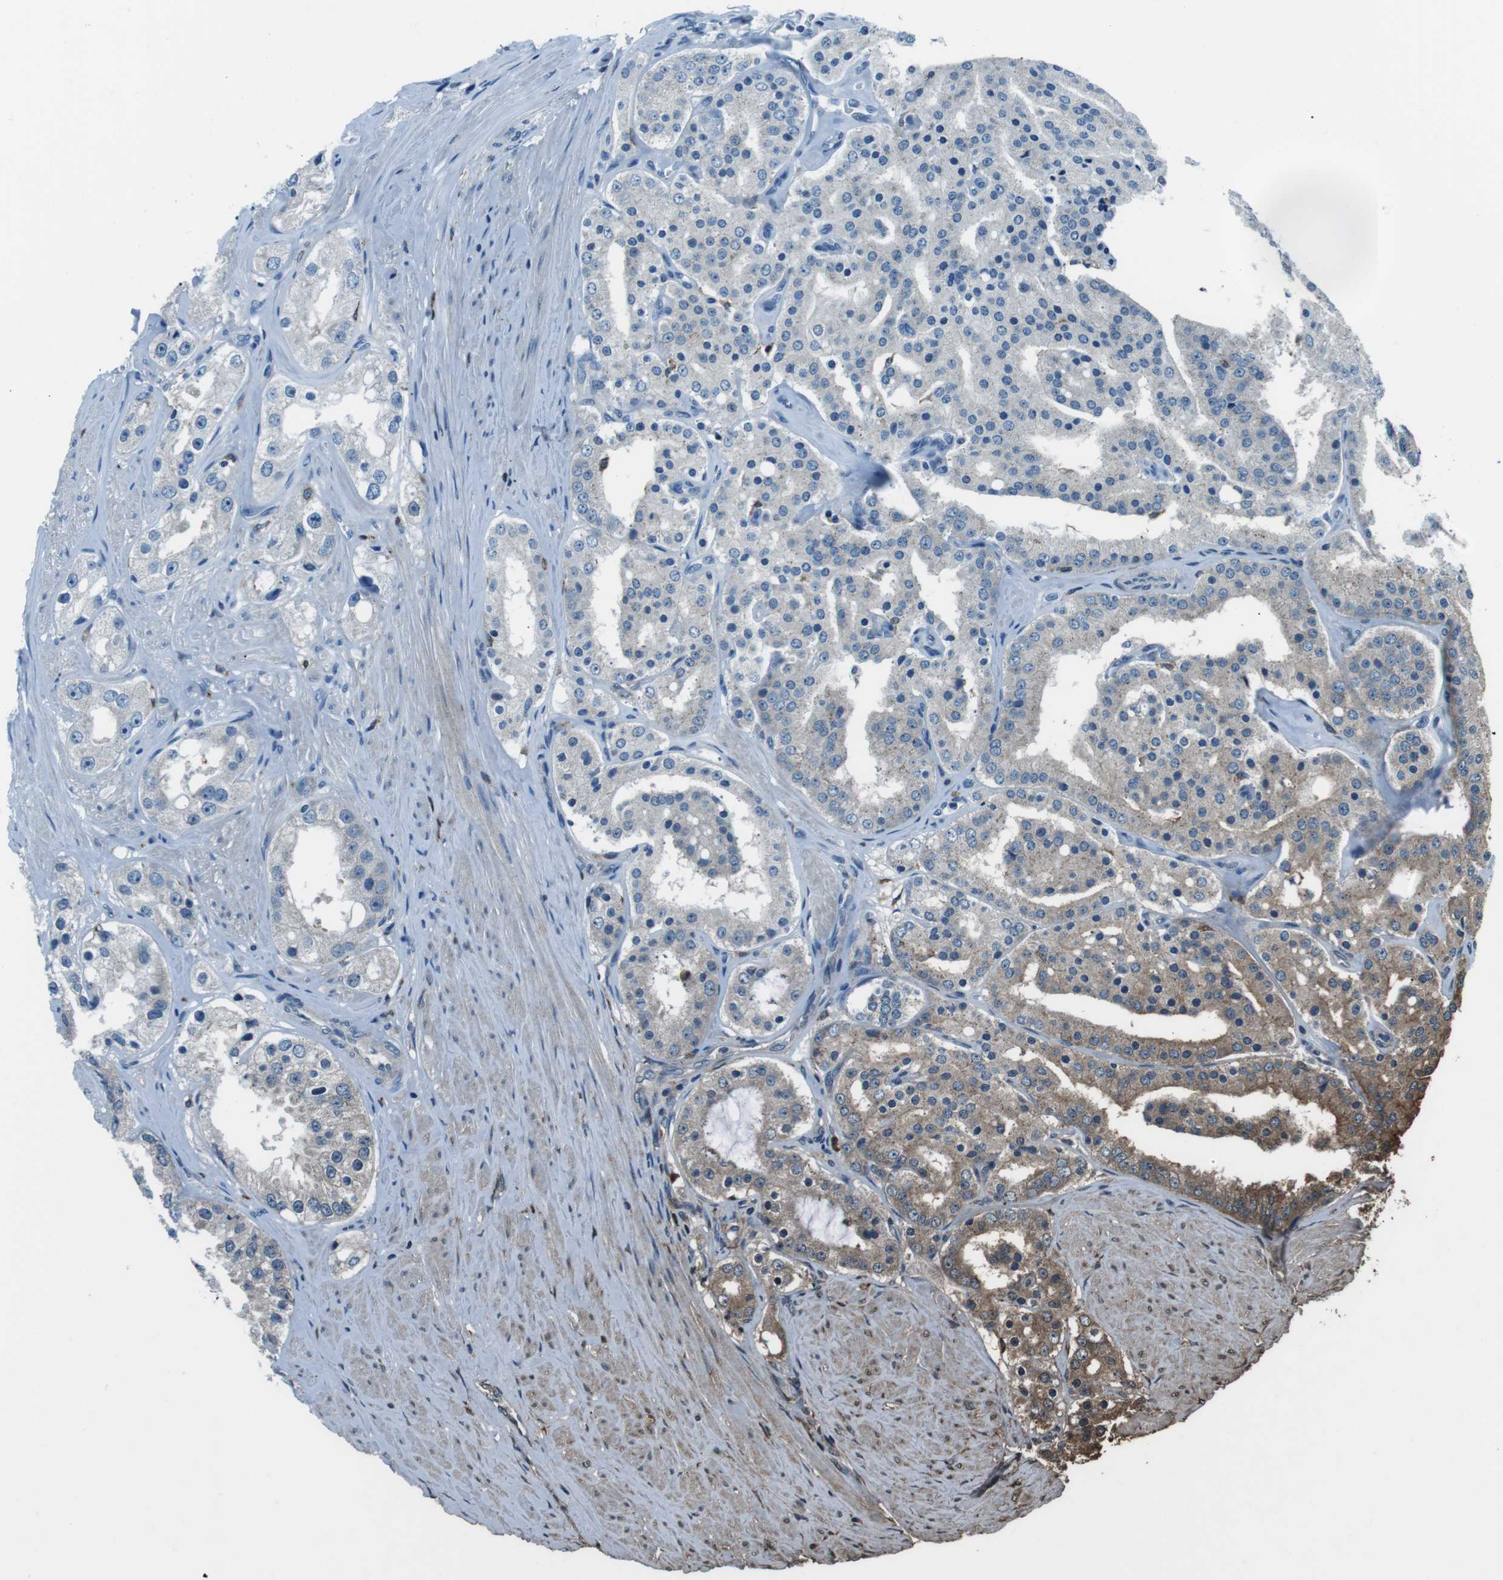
{"staining": {"intensity": "moderate", "quantity": "25%-75%", "location": "cytoplasmic/membranous"}, "tissue": "prostate cancer", "cell_type": "Tumor cells", "image_type": "cancer", "snomed": [{"axis": "morphology", "description": "Adenocarcinoma, Low grade"}, {"axis": "topography", "description": "Prostate"}], "caption": "Immunohistochemical staining of prostate adenocarcinoma (low-grade) demonstrates moderate cytoplasmic/membranous protein positivity in about 25%-75% of tumor cells.", "gene": "BLNK", "patient": {"sex": "male", "age": 63}}